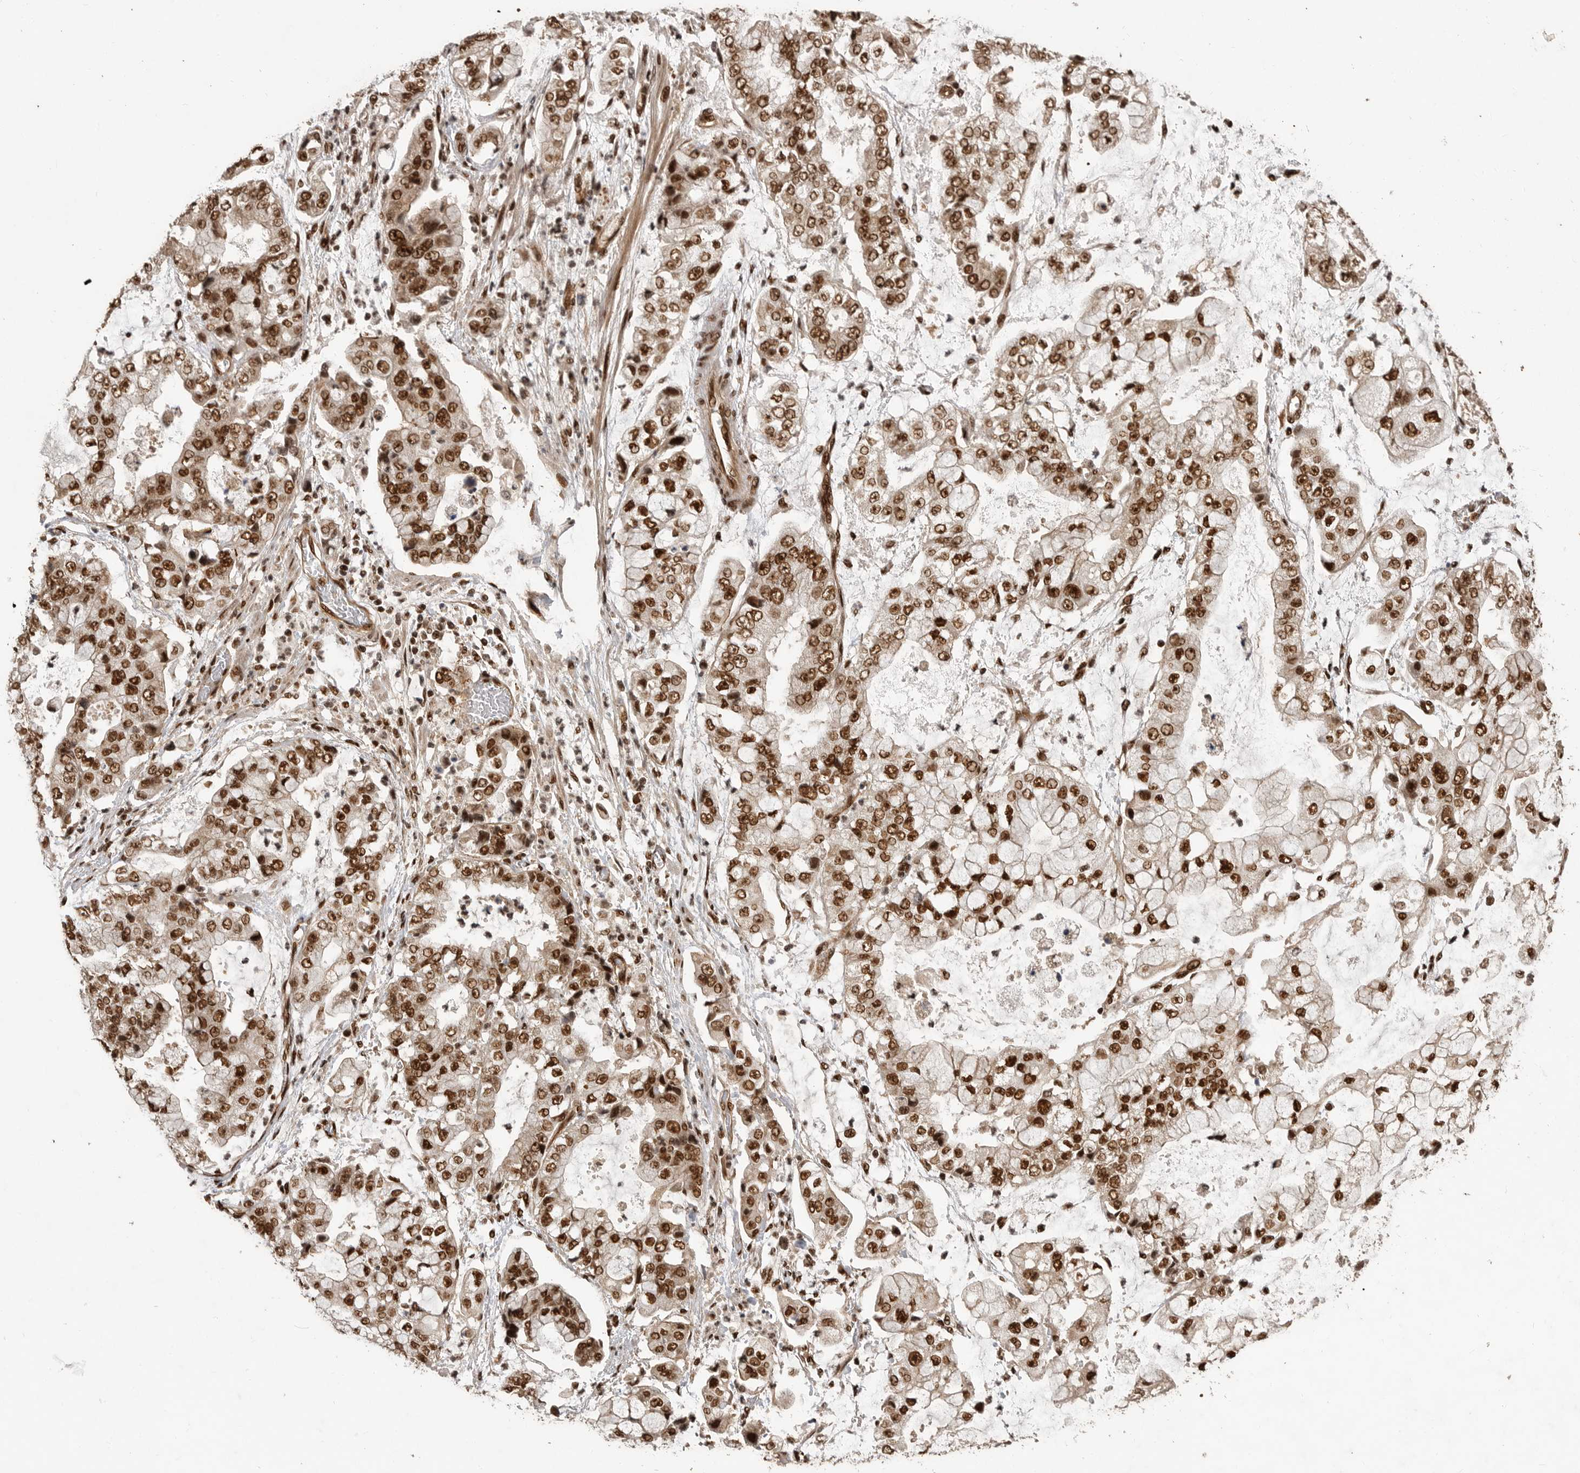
{"staining": {"intensity": "moderate", "quantity": ">75%", "location": "nuclear"}, "tissue": "stomach cancer", "cell_type": "Tumor cells", "image_type": "cancer", "snomed": [{"axis": "morphology", "description": "Adenocarcinoma, NOS"}, {"axis": "topography", "description": "Stomach"}], "caption": "Immunohistochemical staining of human stomach cancer (adenocarcinoma) exhibits moderate nuclear protein expression in approximately >75% of tumor cells.", "gene": "PPP1R8", "patient": {"sex": "male", "age": 76}}